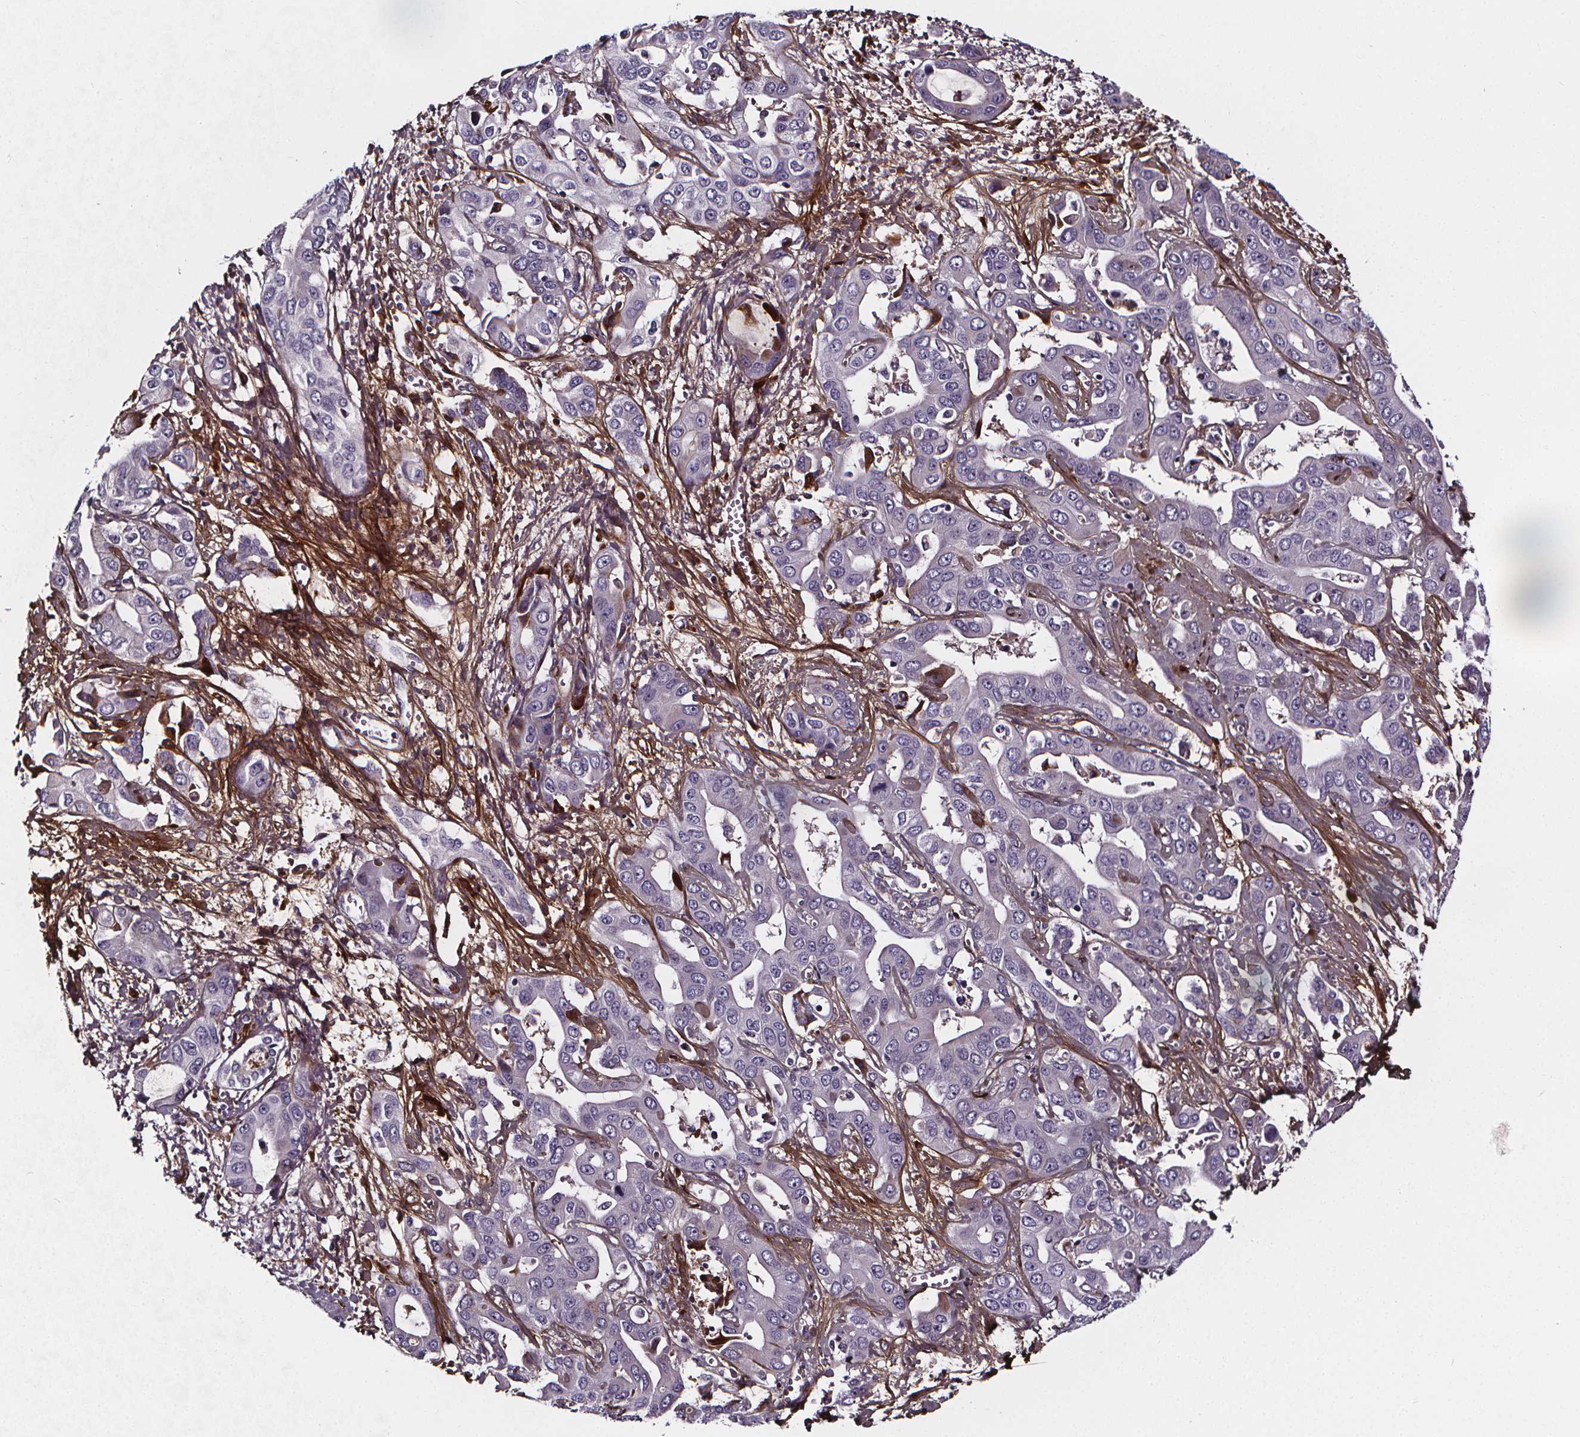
{"staining": {"intensity": "negative", "quantity": "none", "location": "none"}, "tissue": "liver cancer", "cell_type": "Tumor cells", "image_type": "cancer", "snomed": [{"axis": "morphology", "description": "Cholangiocarcinoma"}, {"axis": "topography", "description": "Liver"}], "caption": "IHC photomicrograph of liver cancer stained for a protein (brown), which demonstrates no expression in tumor cells.", "gene": "AEBP1", "patient": {"sex": "female", "age": 52}}